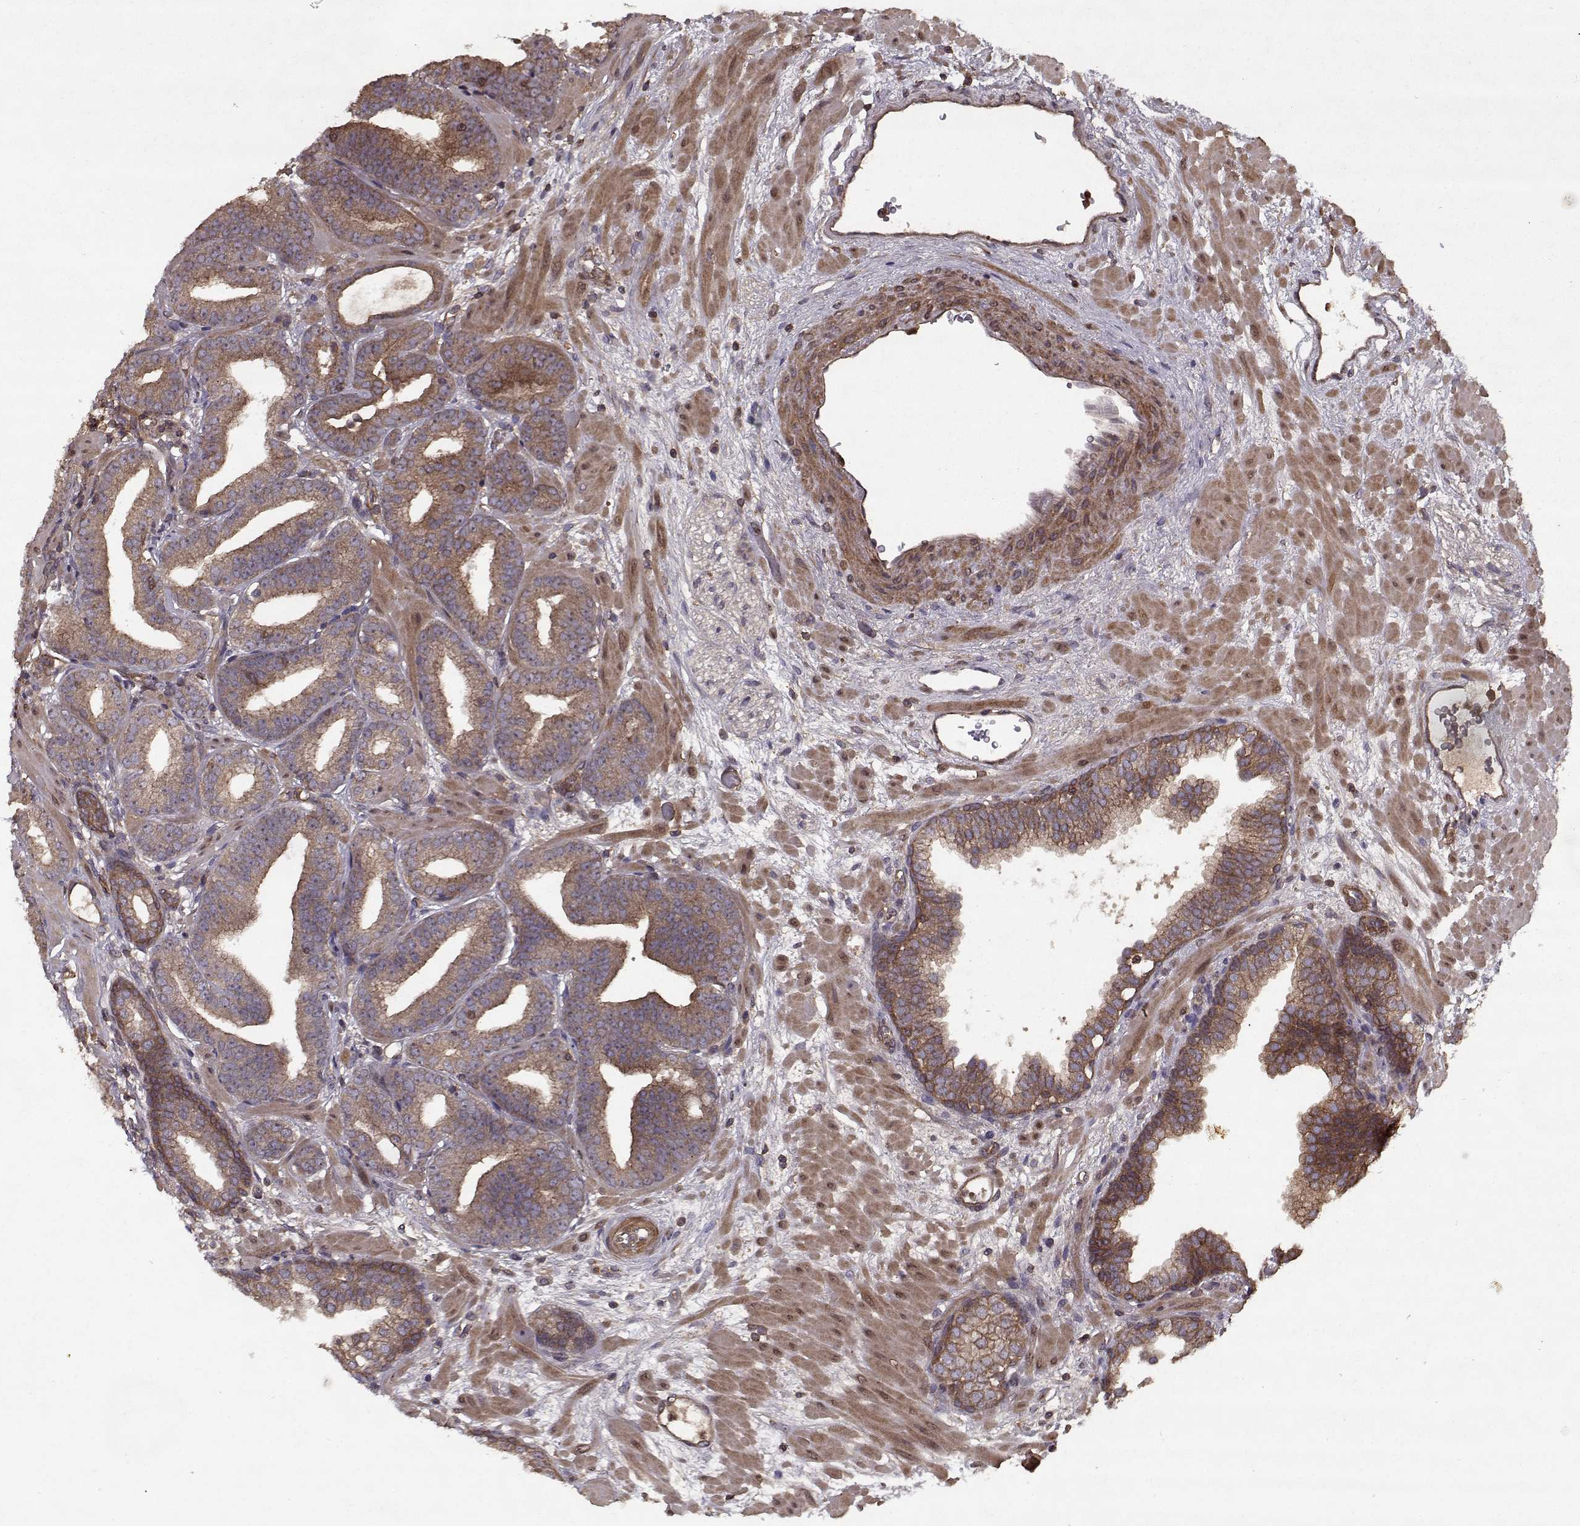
{"staining": {"intensity": "moderate", "quantity": ">75%", "location": "cytoplasmic/membranous"}, "tissue": "prostate cancer", "cell_type": "Tumor cells", "image_type": "cancer", "snomed": [{"axis": "morphology", "description": "Adenocarcinoma, Low grade"}, {"axis": "topography", "description": "Prostate"}], "caption": "Immunohistochemistry (DAB) staining of human low-grade adenocarcinoma (prostate) displays moderate cytoplasmic/membranous protein expression in approximately >75% of tumor cells. The protein is stained brown, and the nuclei are stained in blue (DAB IHC with brightfield microscopy, high magnification).", "gene": "PPP1R12A", "patient": {"sex": "male", "age": 68}}